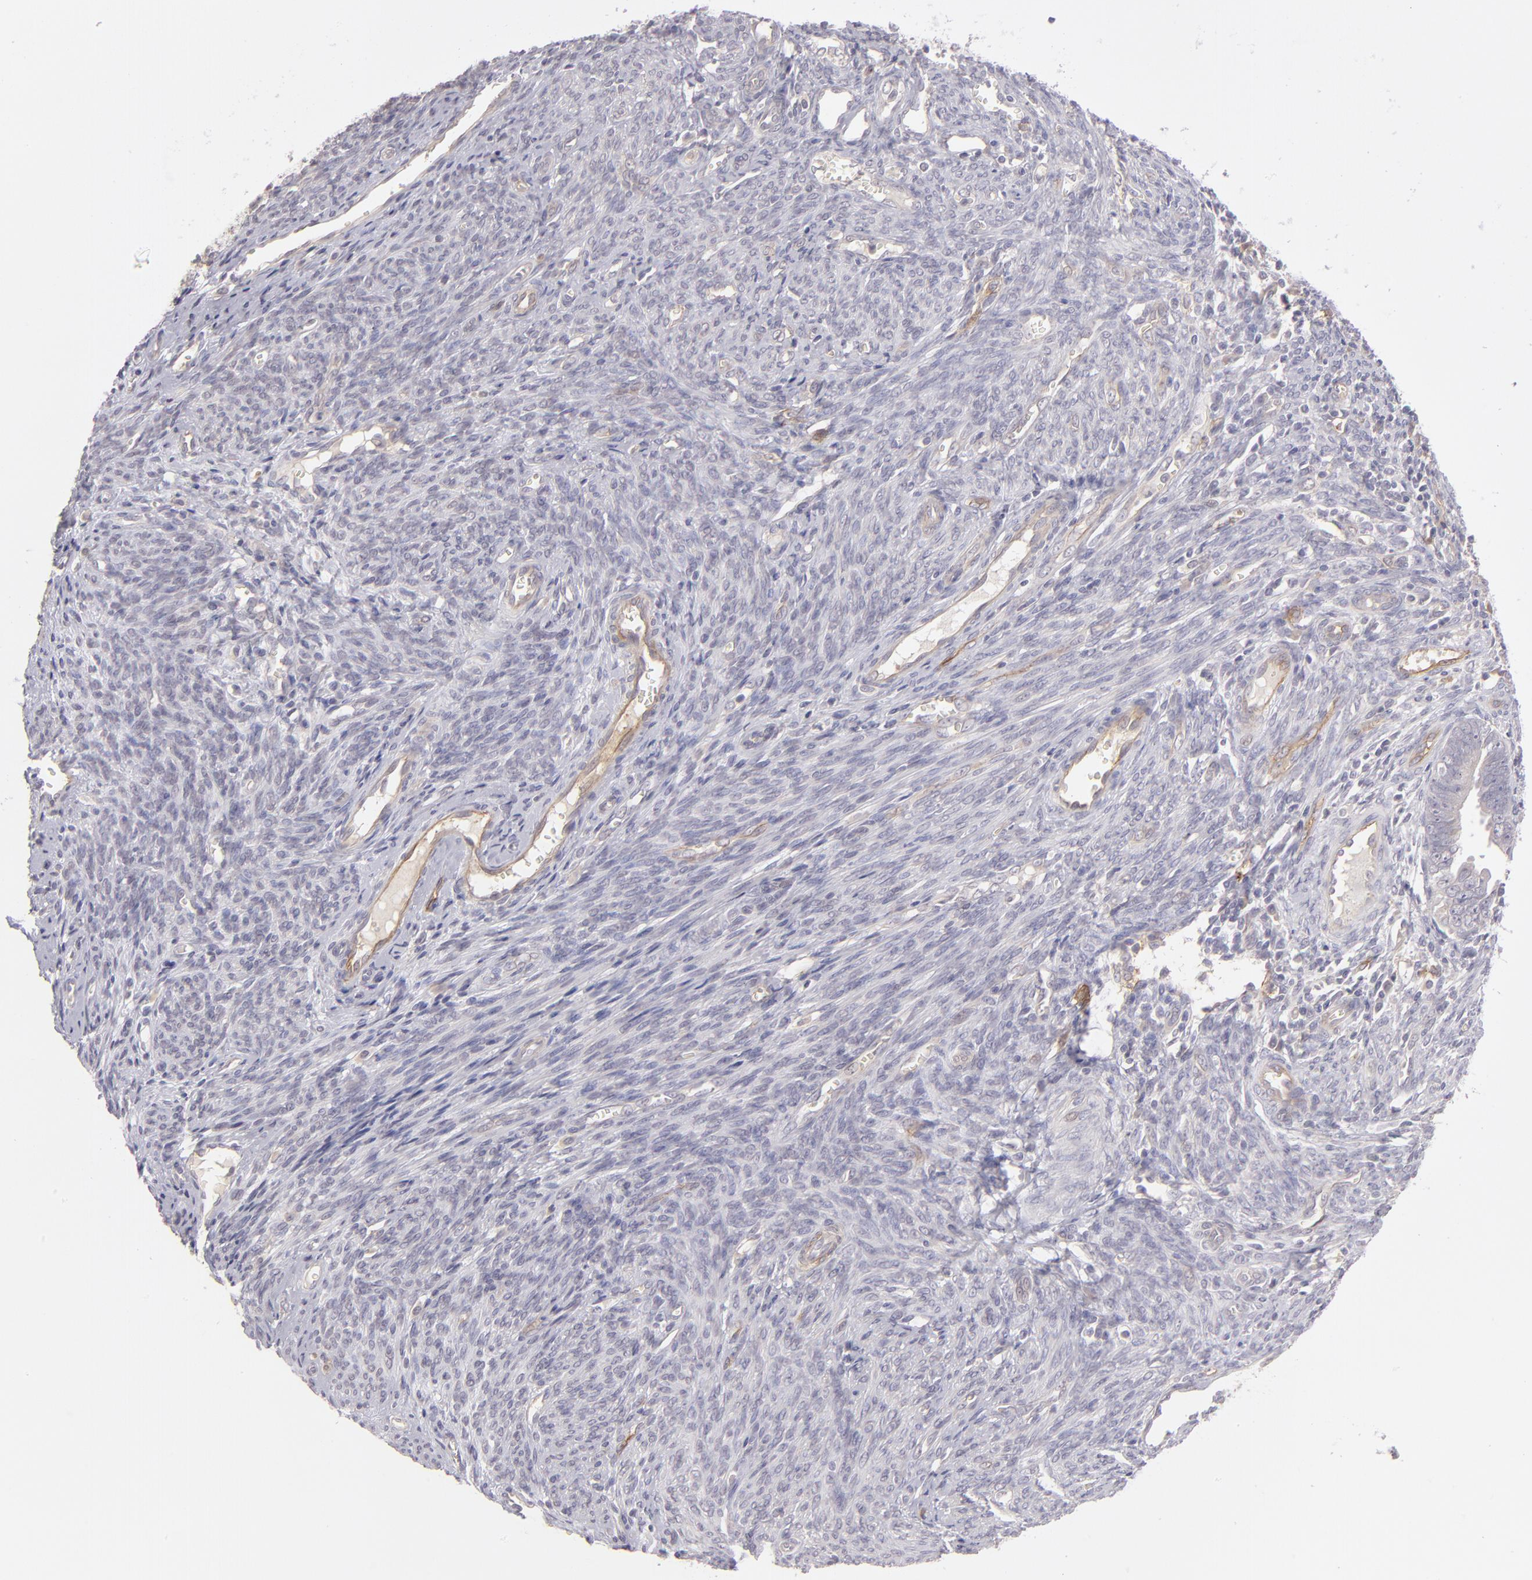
{"staining": {"intensity": "negative", "quantity": "none", "location": "none"}, "tissue": "endometrial cancer", "cell_type": "Tumor cells", "image_type": "cancer", "snomed": [{"axis": "morphology", "description": "Adenocarcinoma, NOS"}, {"axis": "topography", "description": "Endometrium"}], "caption": "Immunohistochemistry (IHC) micrograph of endometrial cancer (adenocarcinoma) stained for a protein (brown), which displays no positivity in tumor cells.", "gene": "THBD", "patient": {"sex": "female", "age": 75}}